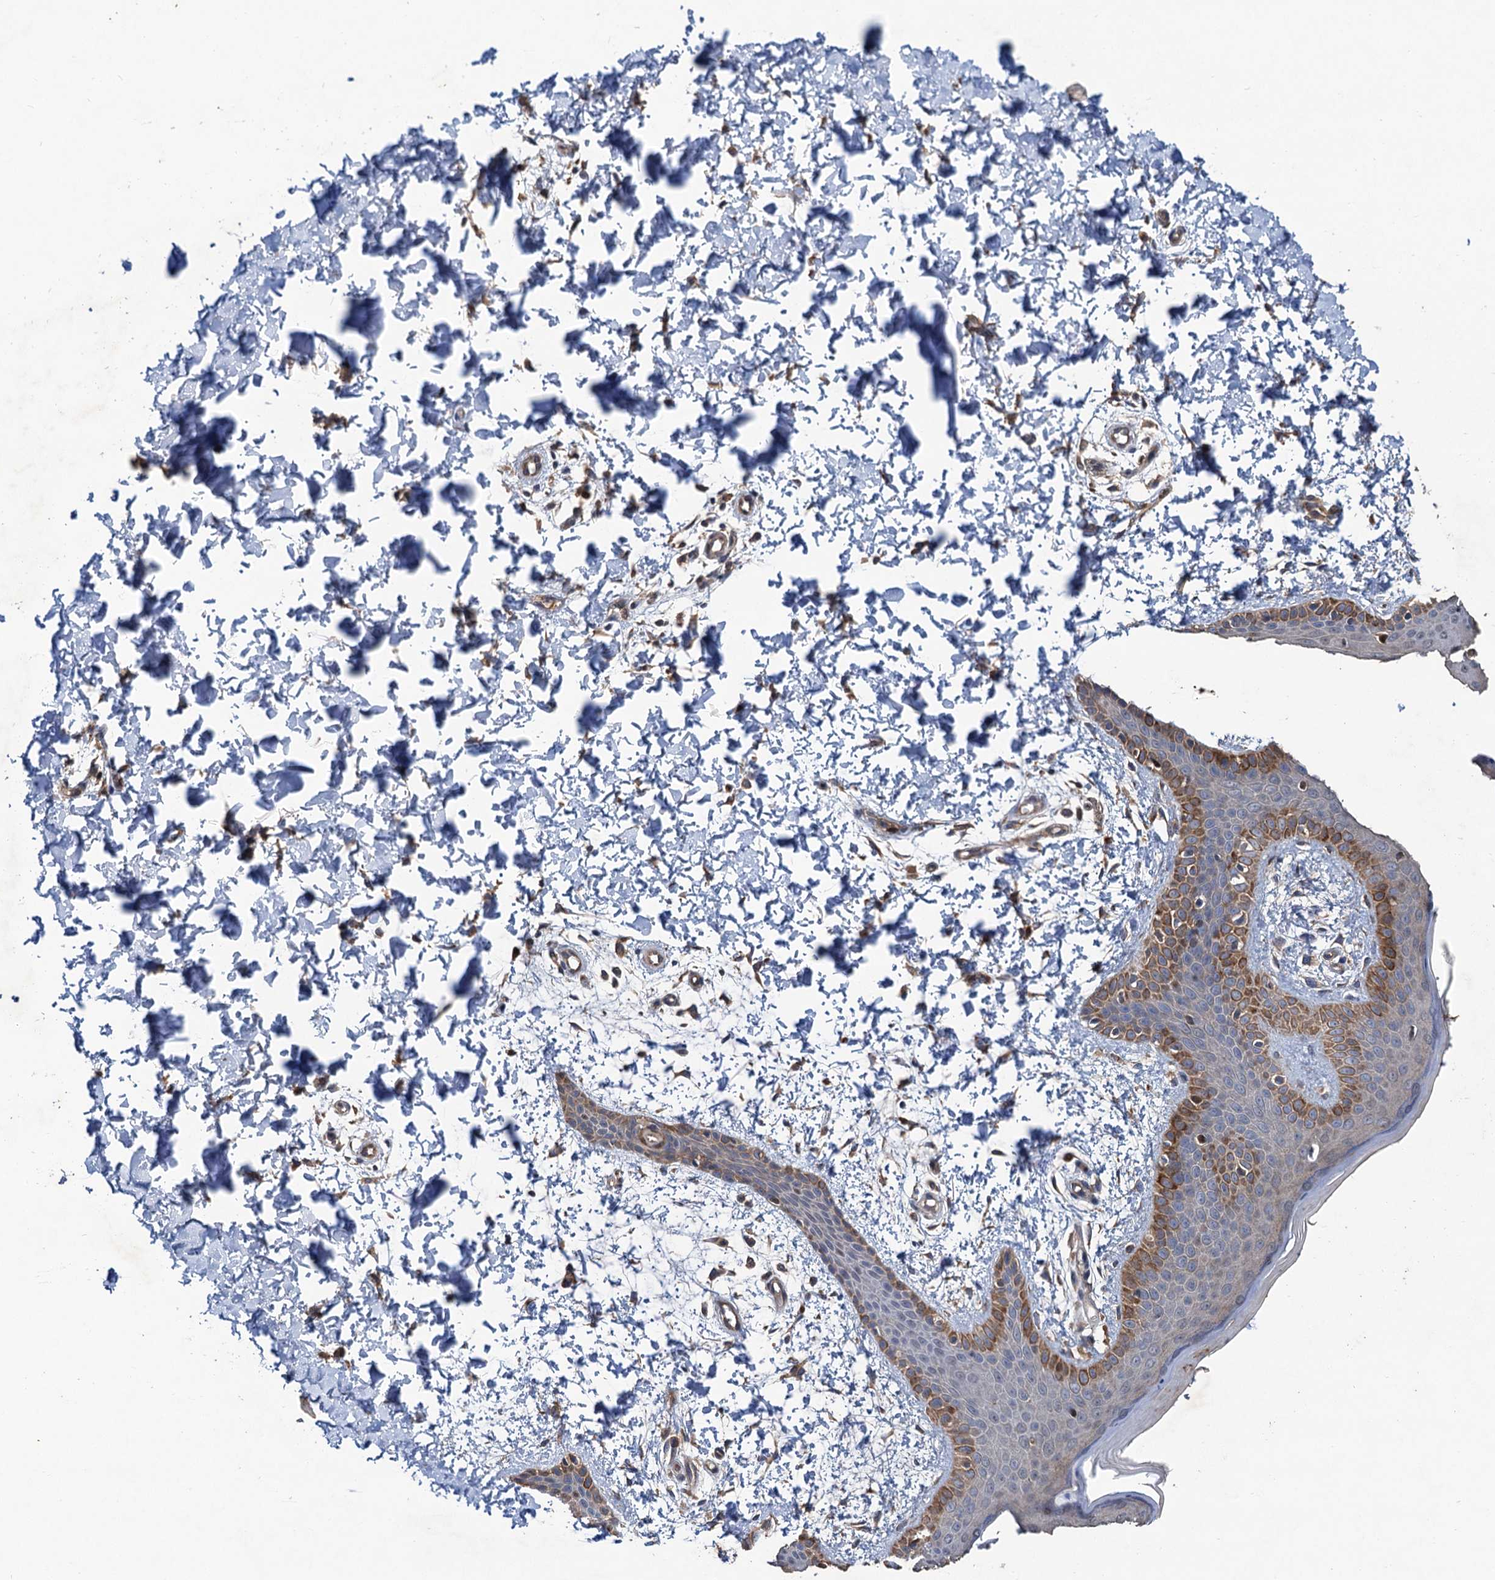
{"staining": {"intensity": "moderate", "quantity": ">75%", "location": "cytoplasmic/membranous"}, "tissue": "skin", "cell_type": "Fibroblasts", "image_type": "normal", "snomed": [{"axis": "morphology", "description": "Normal tissue, NOS"}, {"axis": "topography", "description": "Skin"}], "caption": "An immunohistochemistry histopathology image of unremarkable tissue is shown. Protein staining in brown labels moderate cytoplasmic/membranous positivity in skin within fibroblasts. (DAB (3,3'-diaminobenzidine) = brown stain, brightfield microscopy at high magnification).", "gene": "TMEM39B", "patient": {"sex": "male", "age": 36}}